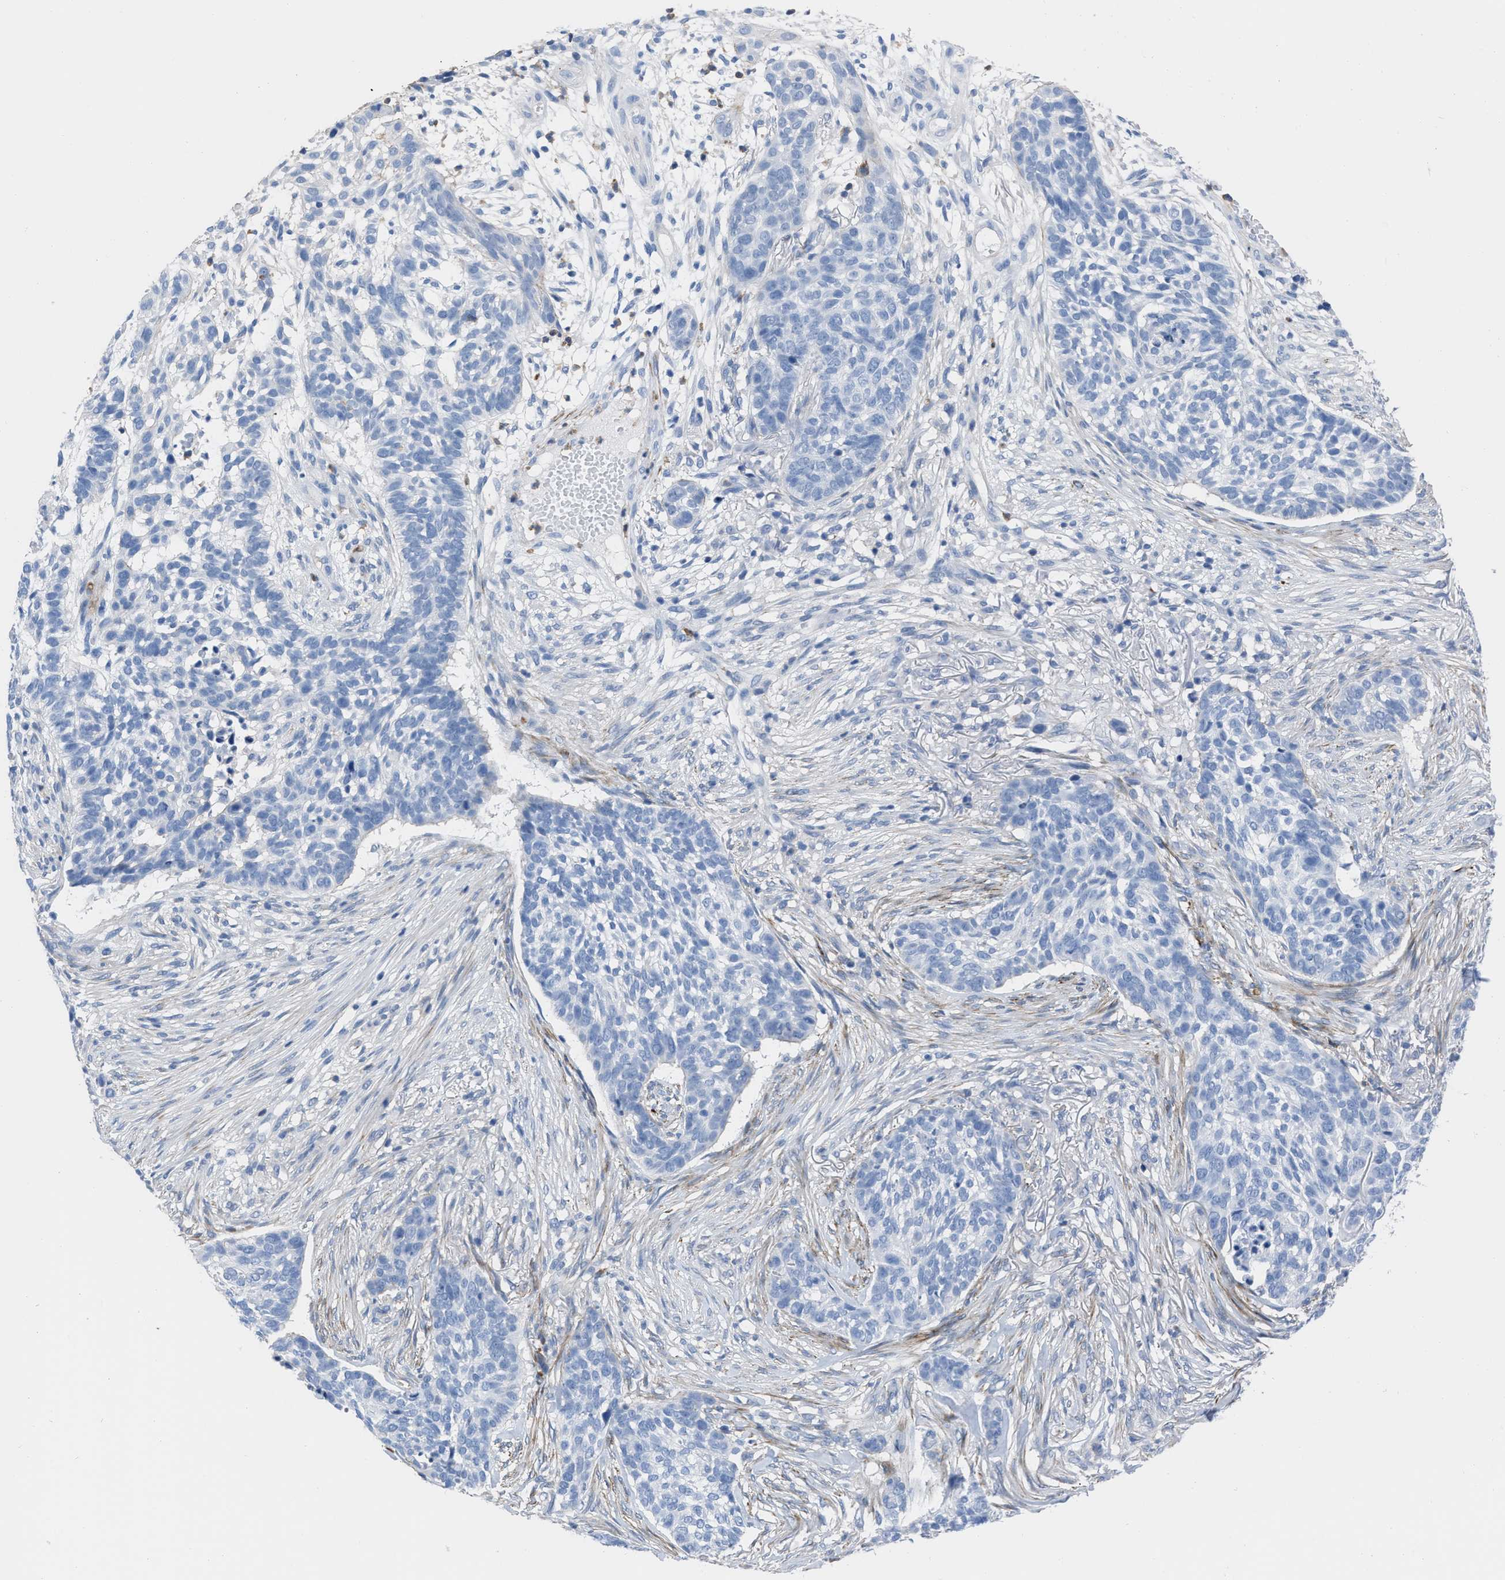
{"staining": {"intensity": "negative", "quantity": "none", "location": "none"}, "tissue": "skin cancer", "cell_type": "Tumor cells", "image_type": "cancer", "snomed": [{"axis": "morphology", "description": "Basal cell carcinoma"}, {"axis": "topography", "description": "Skin"}], "caption": "Tumor cells show no significant protein positivity in skin basal cell carcinoma.", "gene": "PRMT2", "patient": {"sex": "male", "age": 85}}